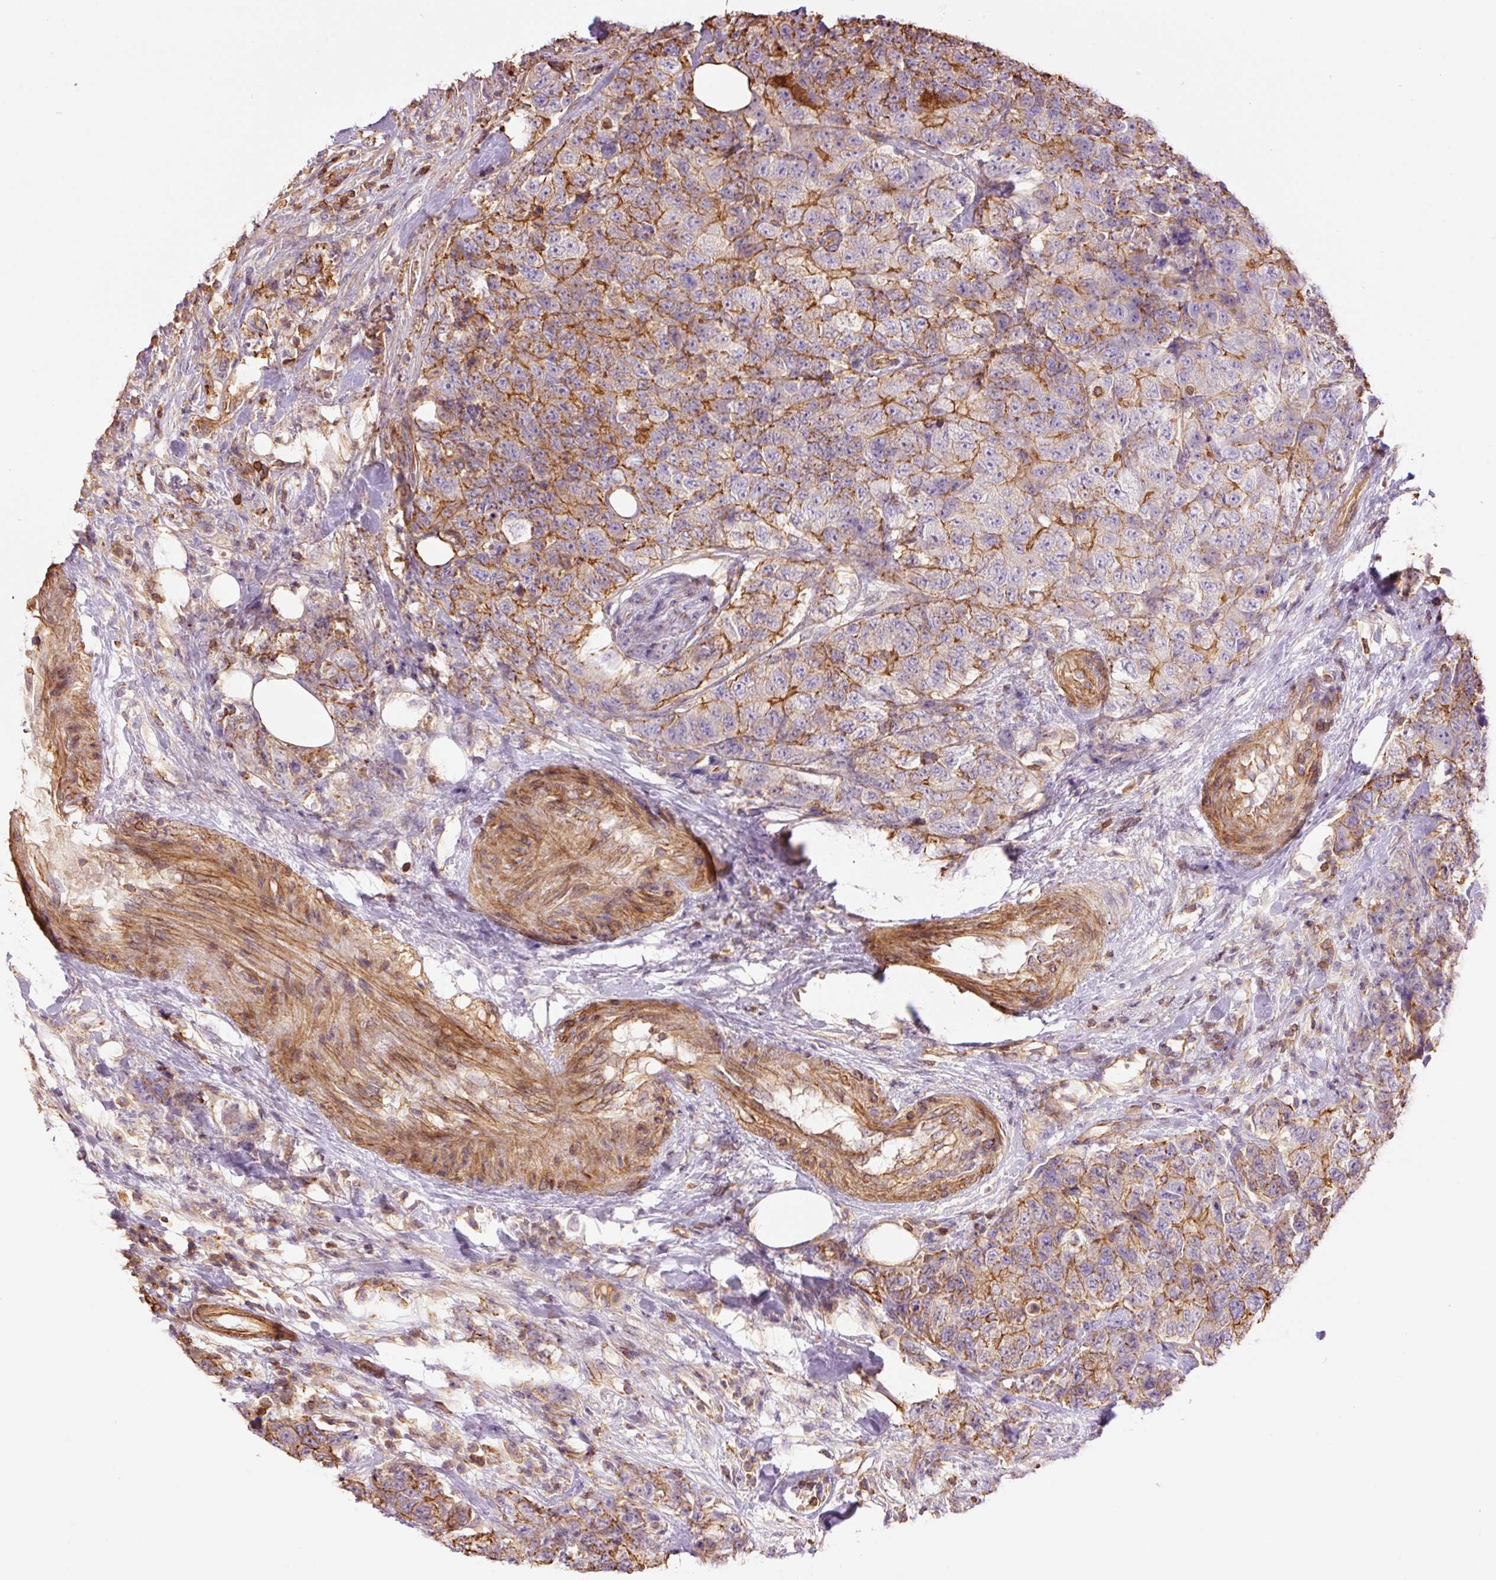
{"staining": {"intensity": "strong", "quantity": "25%-75%", "location": "cytoplasmic/membranous"}, "tissue": "urothelial cancer", "cell_type": "Tumor cells", "image_type": "cancer", "snomed": [{"axis": "morphology", "description": "Urothelial carcinoma, High grade"}, {"axis": "topography", "description": "Urinary bladder"}], "caption": "This photomicrograph displays high-grade urothelial carcinoma stained with immunohistochemistry (IHC) to label a protein in brown. The cytoplasmic/membranous of tumor cells show strong positivity for the protein. Nuclei are counter-stained blue.", "gene": "PPP1R1B", "patient": {"sex": "female", "age": 78}}